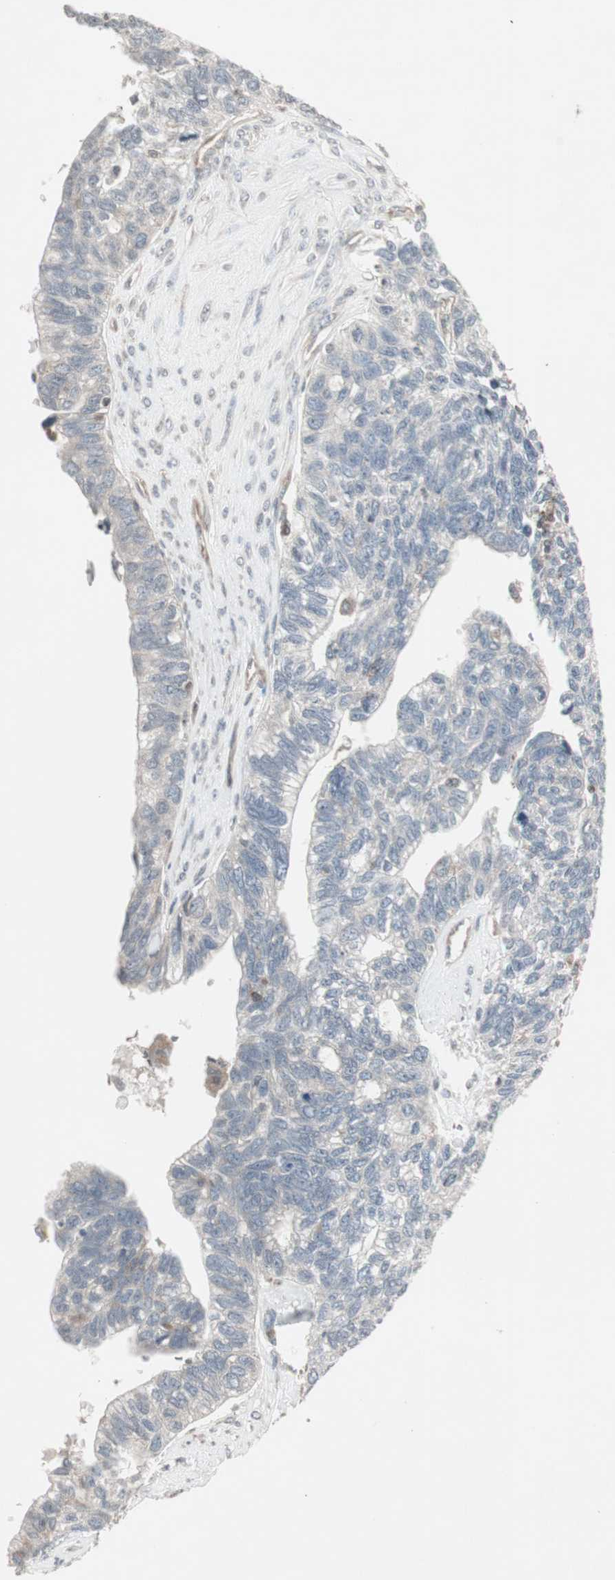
{"staining": {"intensity": "negative", "quantity": "none", "location": "none"}, "tissue": "ovarian cancer", "cell_type": "Tumor cells", "image_type": "cancer", "snomed": [{"axis": "morphology", "description": "Cystadenocarcinoma, serous, NOS"}, {"axis": "topography", "description": "Ovary"}], "caption": "The histopathology image exhibits no staining of tumor cells in ovarian serous cystadenocarcinoma.", "gene": "ARHGEF1", "patient": {"sex": "female", "age": 79}}